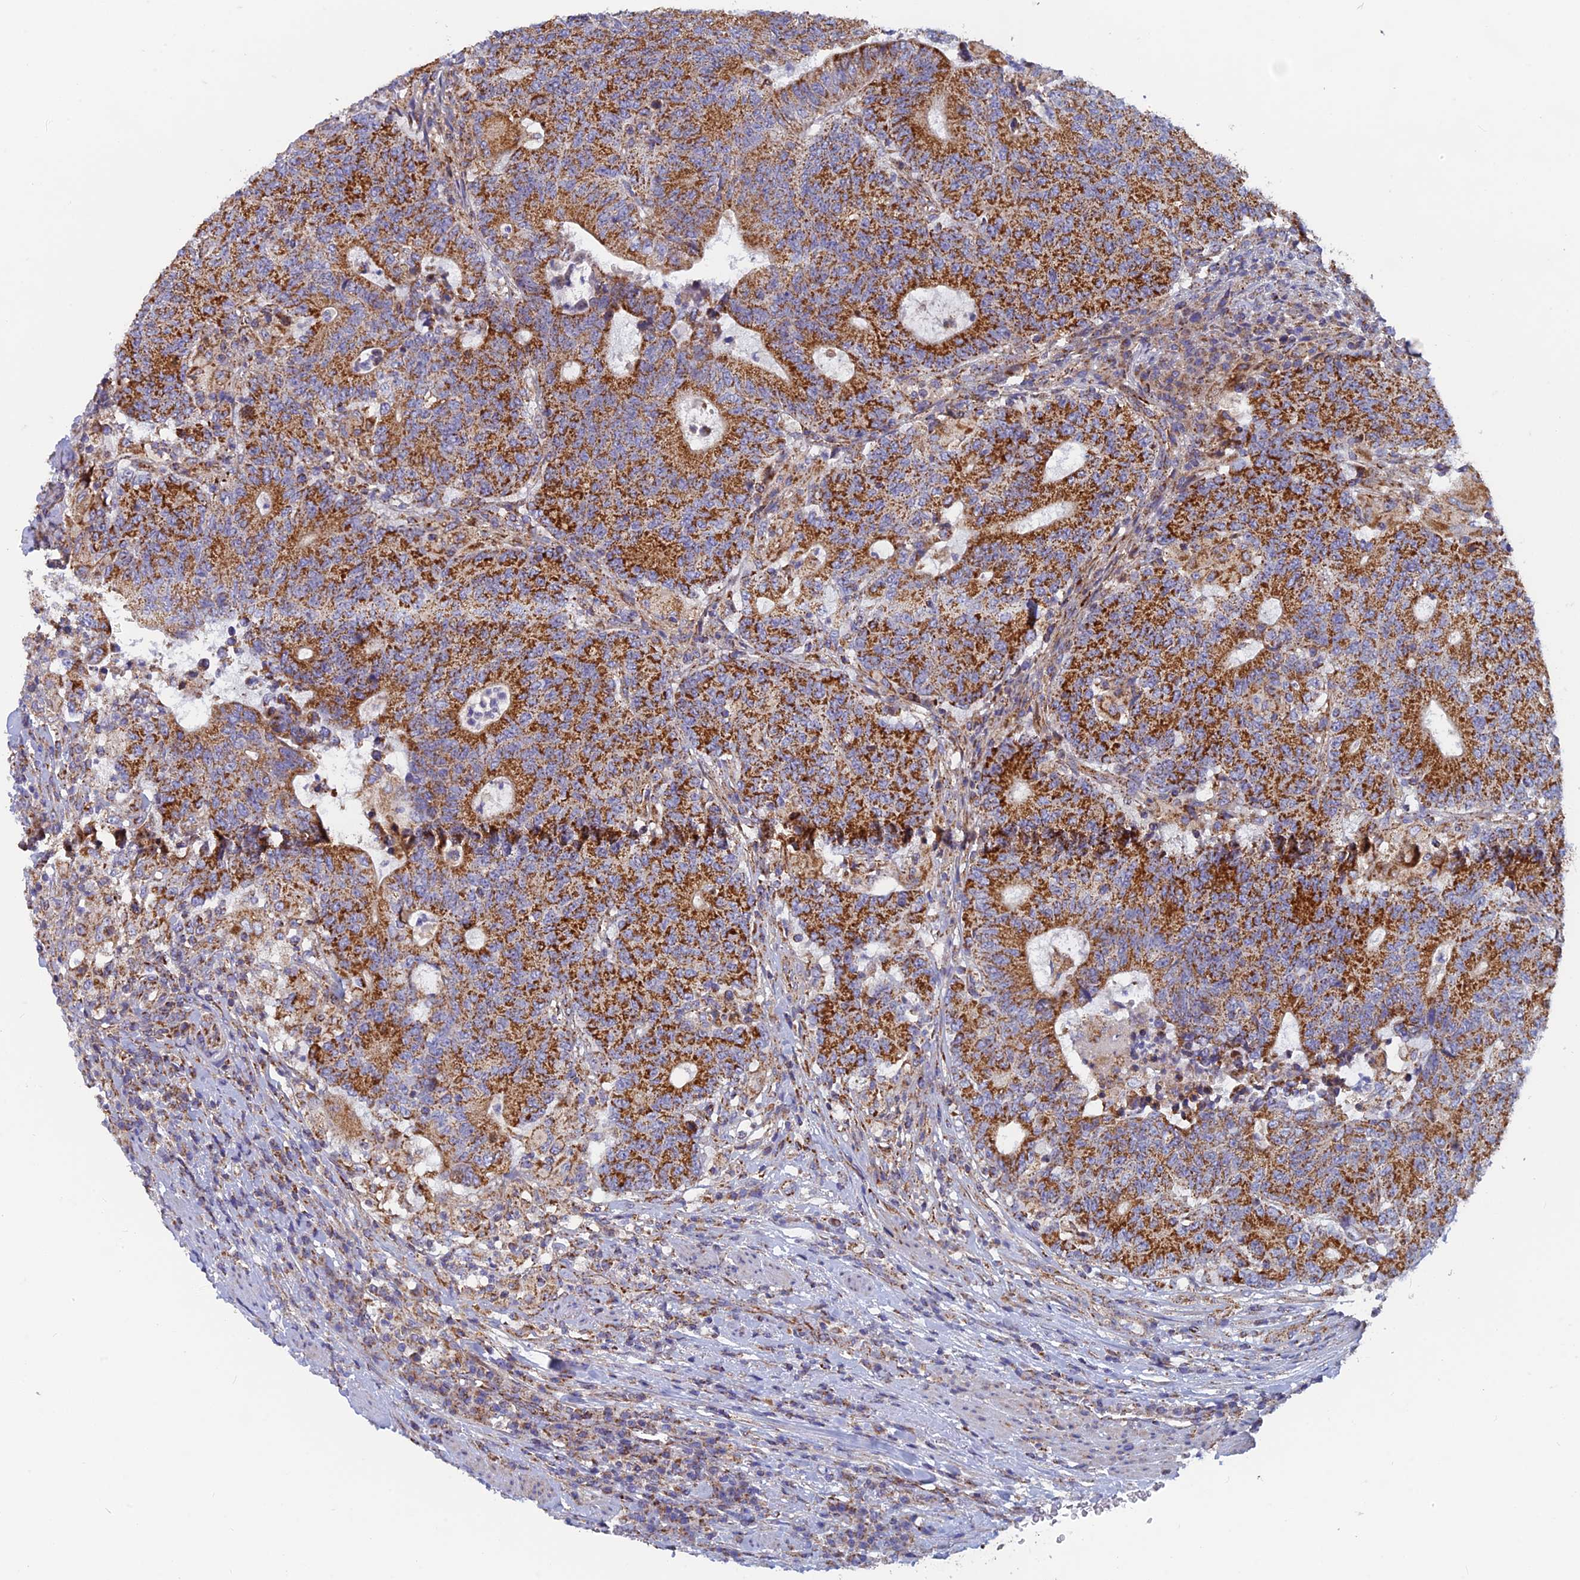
{"staining": {"intensity": "strong", "quantity": ">75%", "location": "cytoplasmic/membranous"}, "tissue": "colorectal cancer", "cell_type": "Tumor cells", "image_type": "cancer", "snomed": [{"axis": "morphology", "description": "Adenocarcinoma, NOS"}, {"axis": "topography", "description": "Colon"}], "caption": "Immunohistochemistry (IHC) histopathology image of neoplastic tissue: colorectal adenocarcinoma stained using immunohistochemistry reveals high levels of strong protein expression localized specifically in the cytoplasmic/membranous of tumor cells, appearing as a cytoplasmic/membranous brown color.", "gene": "MRPS9", "patient": {"sex": "female", "age": 75}}